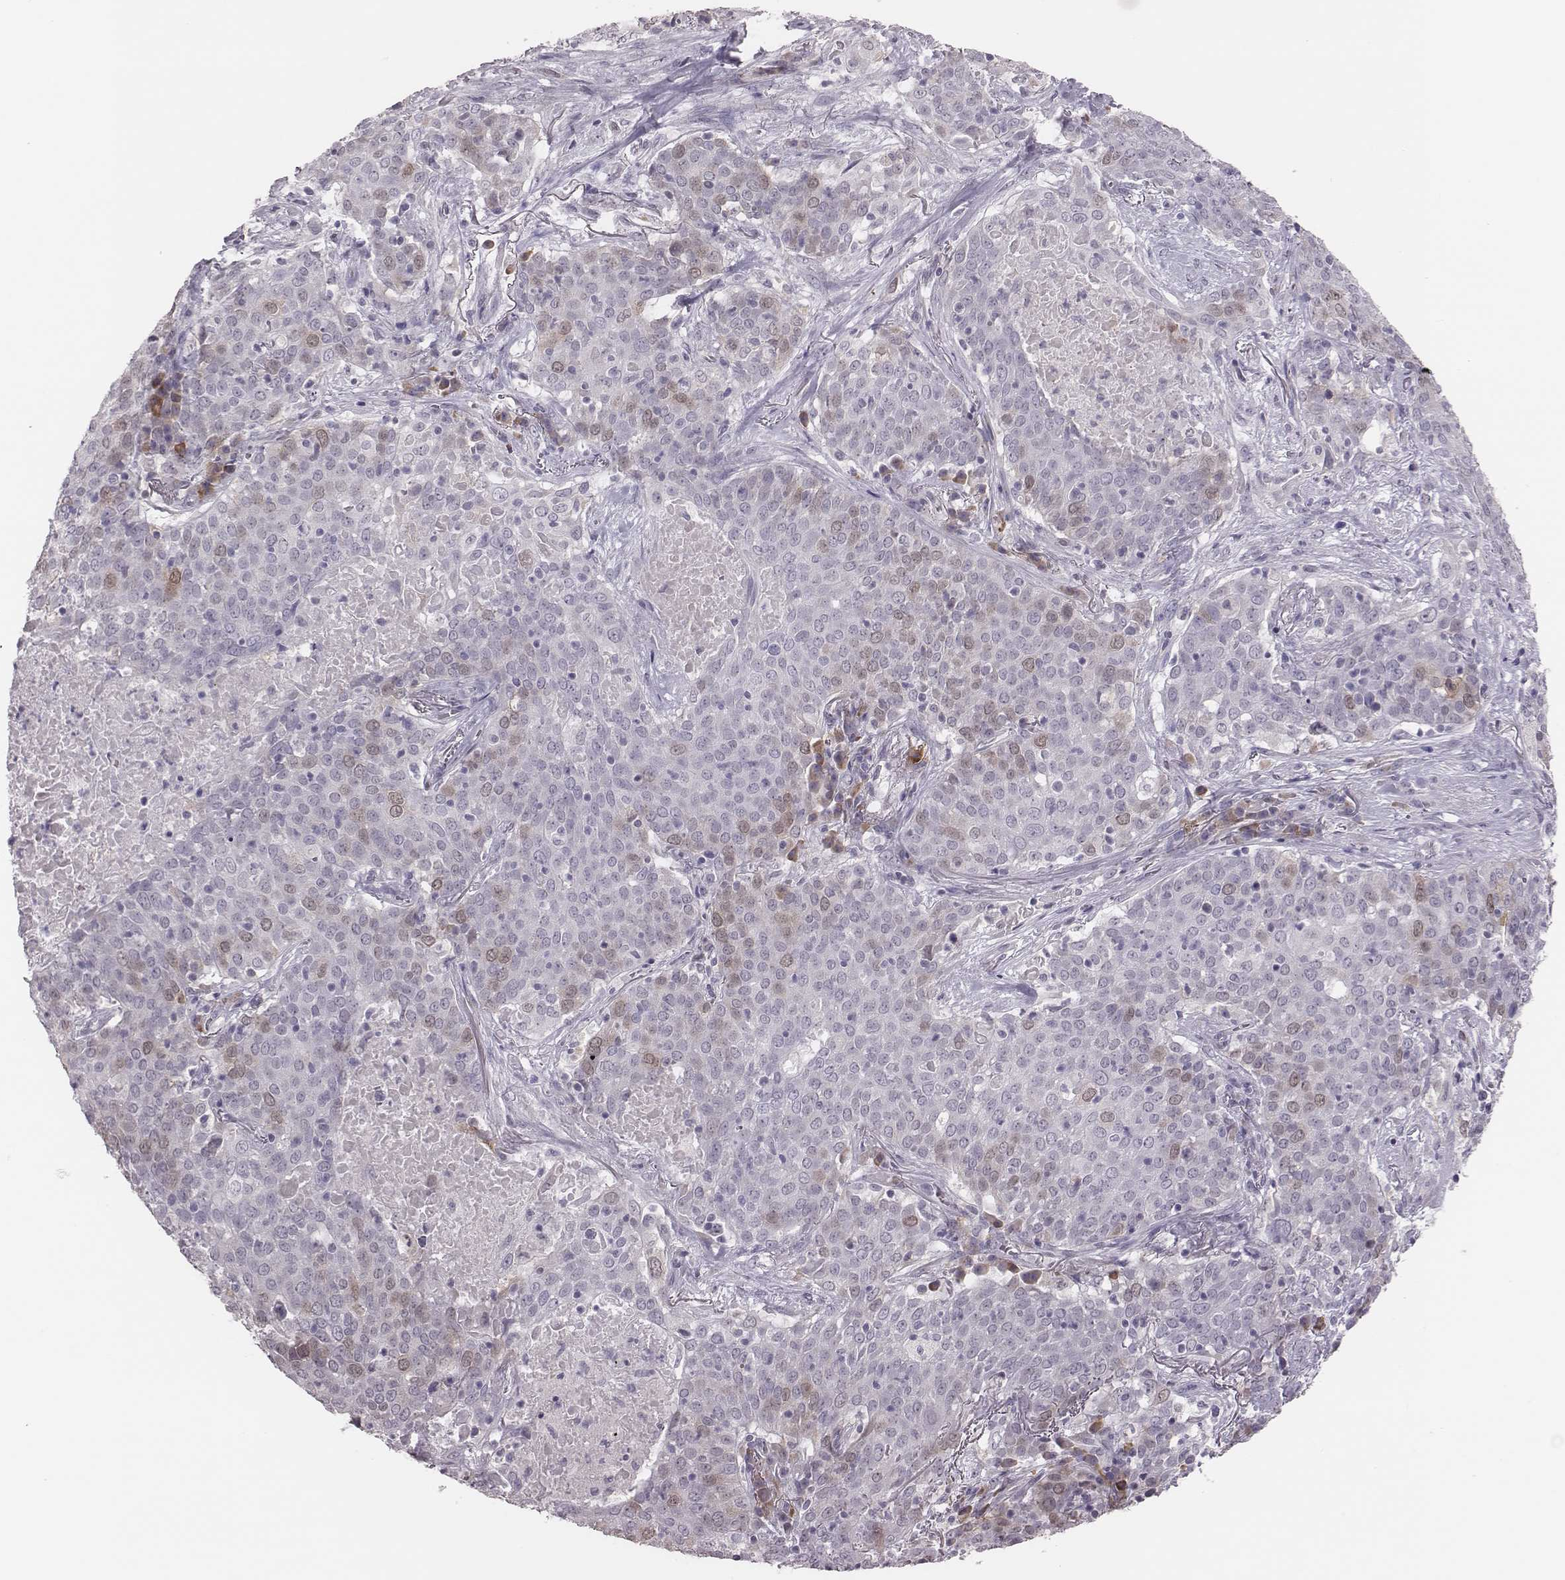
{"staining": {"intensity": "weak", "quantity": "<25%", "location": "cytoplasmic/membranous,nuclear"}, "tissue": "lung cancer", "cell_type": "Tumor cells", "image_type": "cancer", "snomed": [{"axis": "morphology", "description": "Squamous cell carcinoma, NOS"}, {"axis": "topography", "description": "Lung"}], "caption": "Photomicrograph shows no significant protein expression in tumor cells of lung squamous cell carcinoma.", "gene": "PBK", "patient": {"sex": "male", "age": 82}}